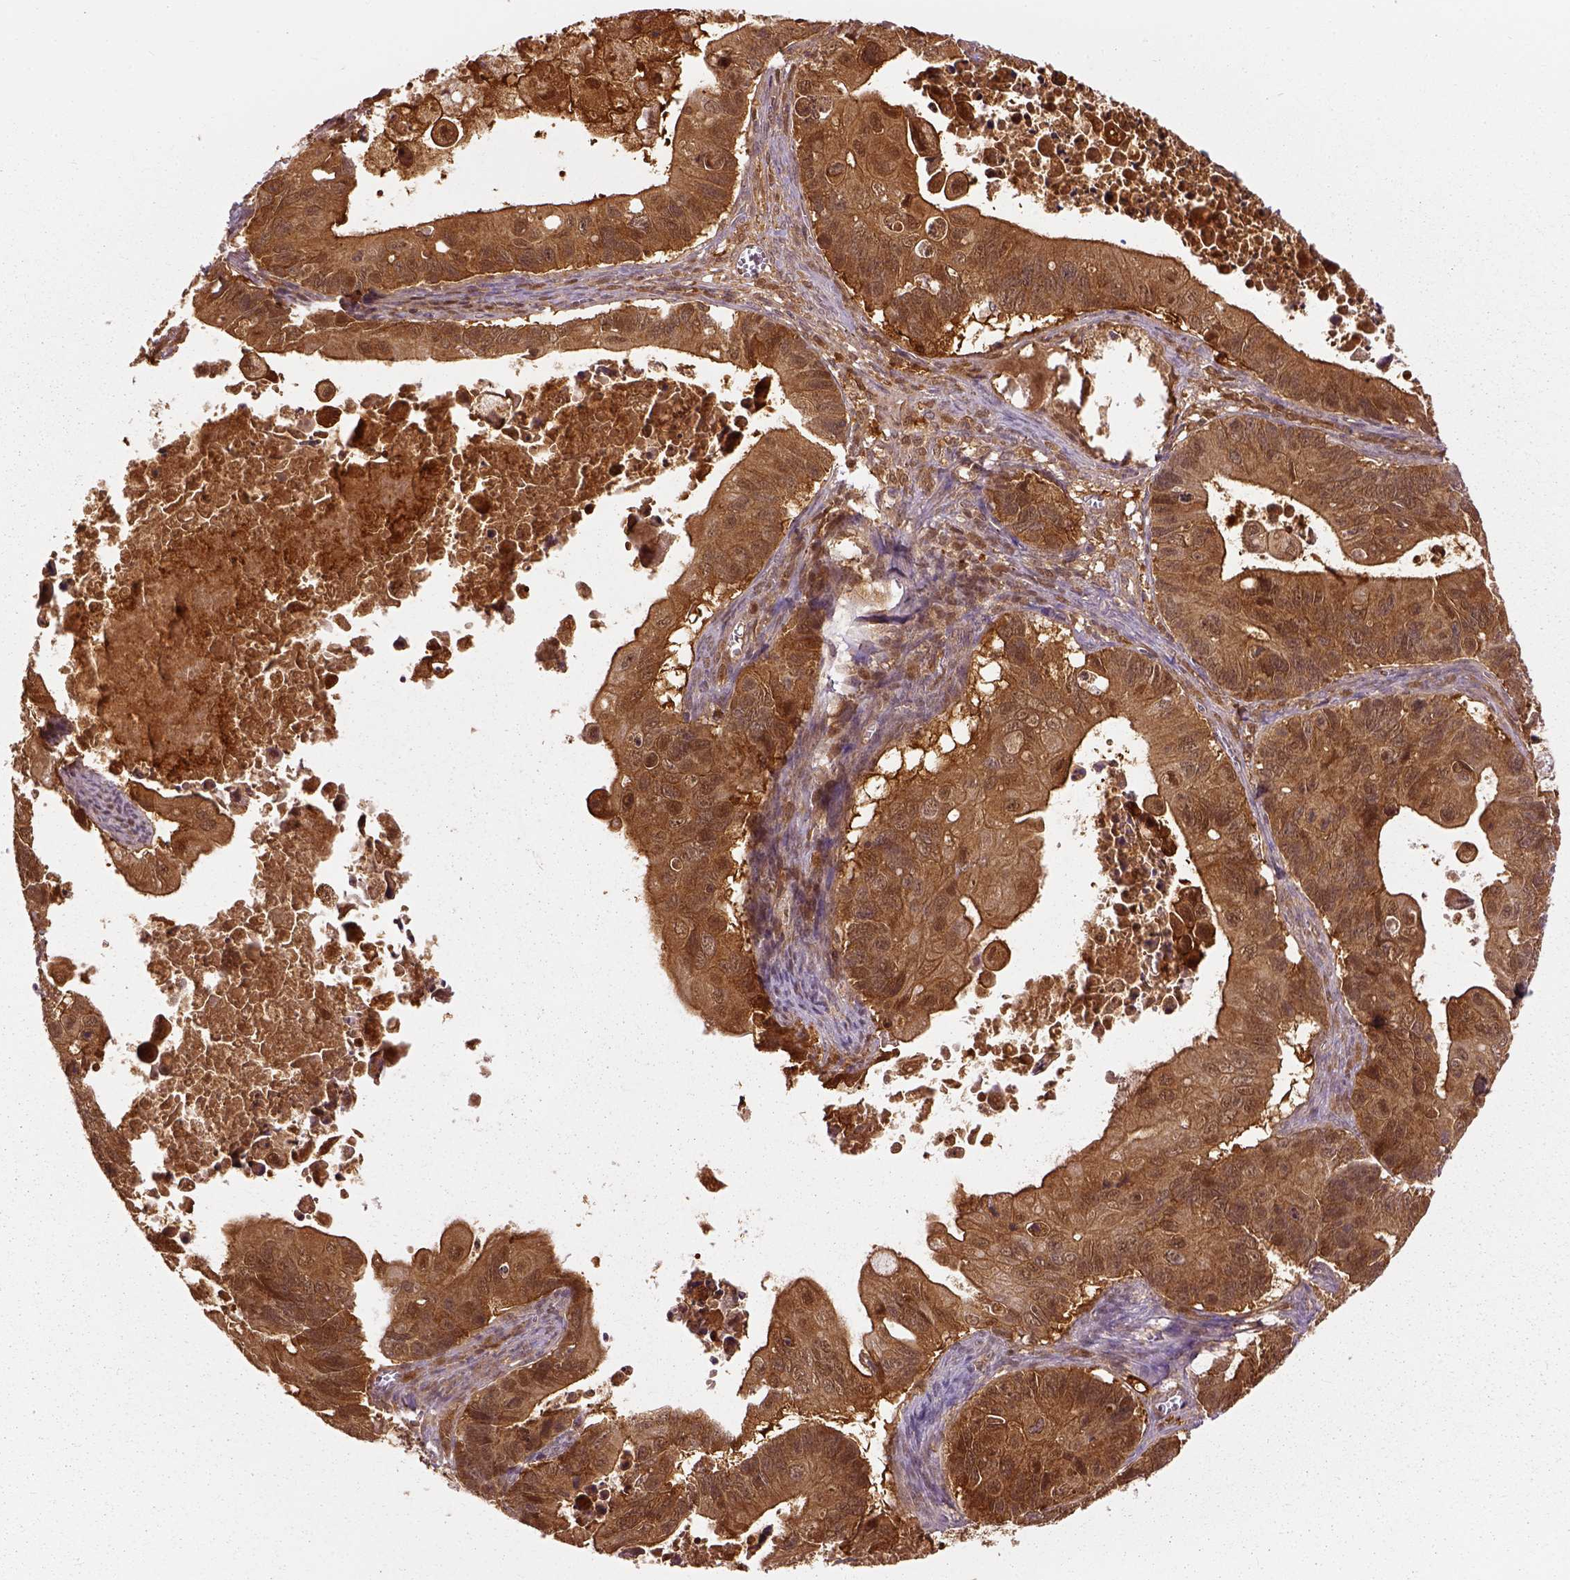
{"staining": {"intensity": "strong", "quantity": ">75%", "location": "cytoplasmic/membranous"}, "tissue": "ovarian cancer", "cell_type": "Tumor cells", "image_type": "cancer", "snomed": [{"axis": "morphology", "description": "Cystadenocarcinoma, mucinous, NOS"}, {"axis": "topography", "description": "Ovary"}], "caption": "Protein expression by IHC demonstrates strong cytoplasmic/membranous expression in approximately >75% of tumor cells in ovarian mucinous cystadenocarcinoma.", "gene": "GPI", "patient": {"sex": "female", "age": 64}}